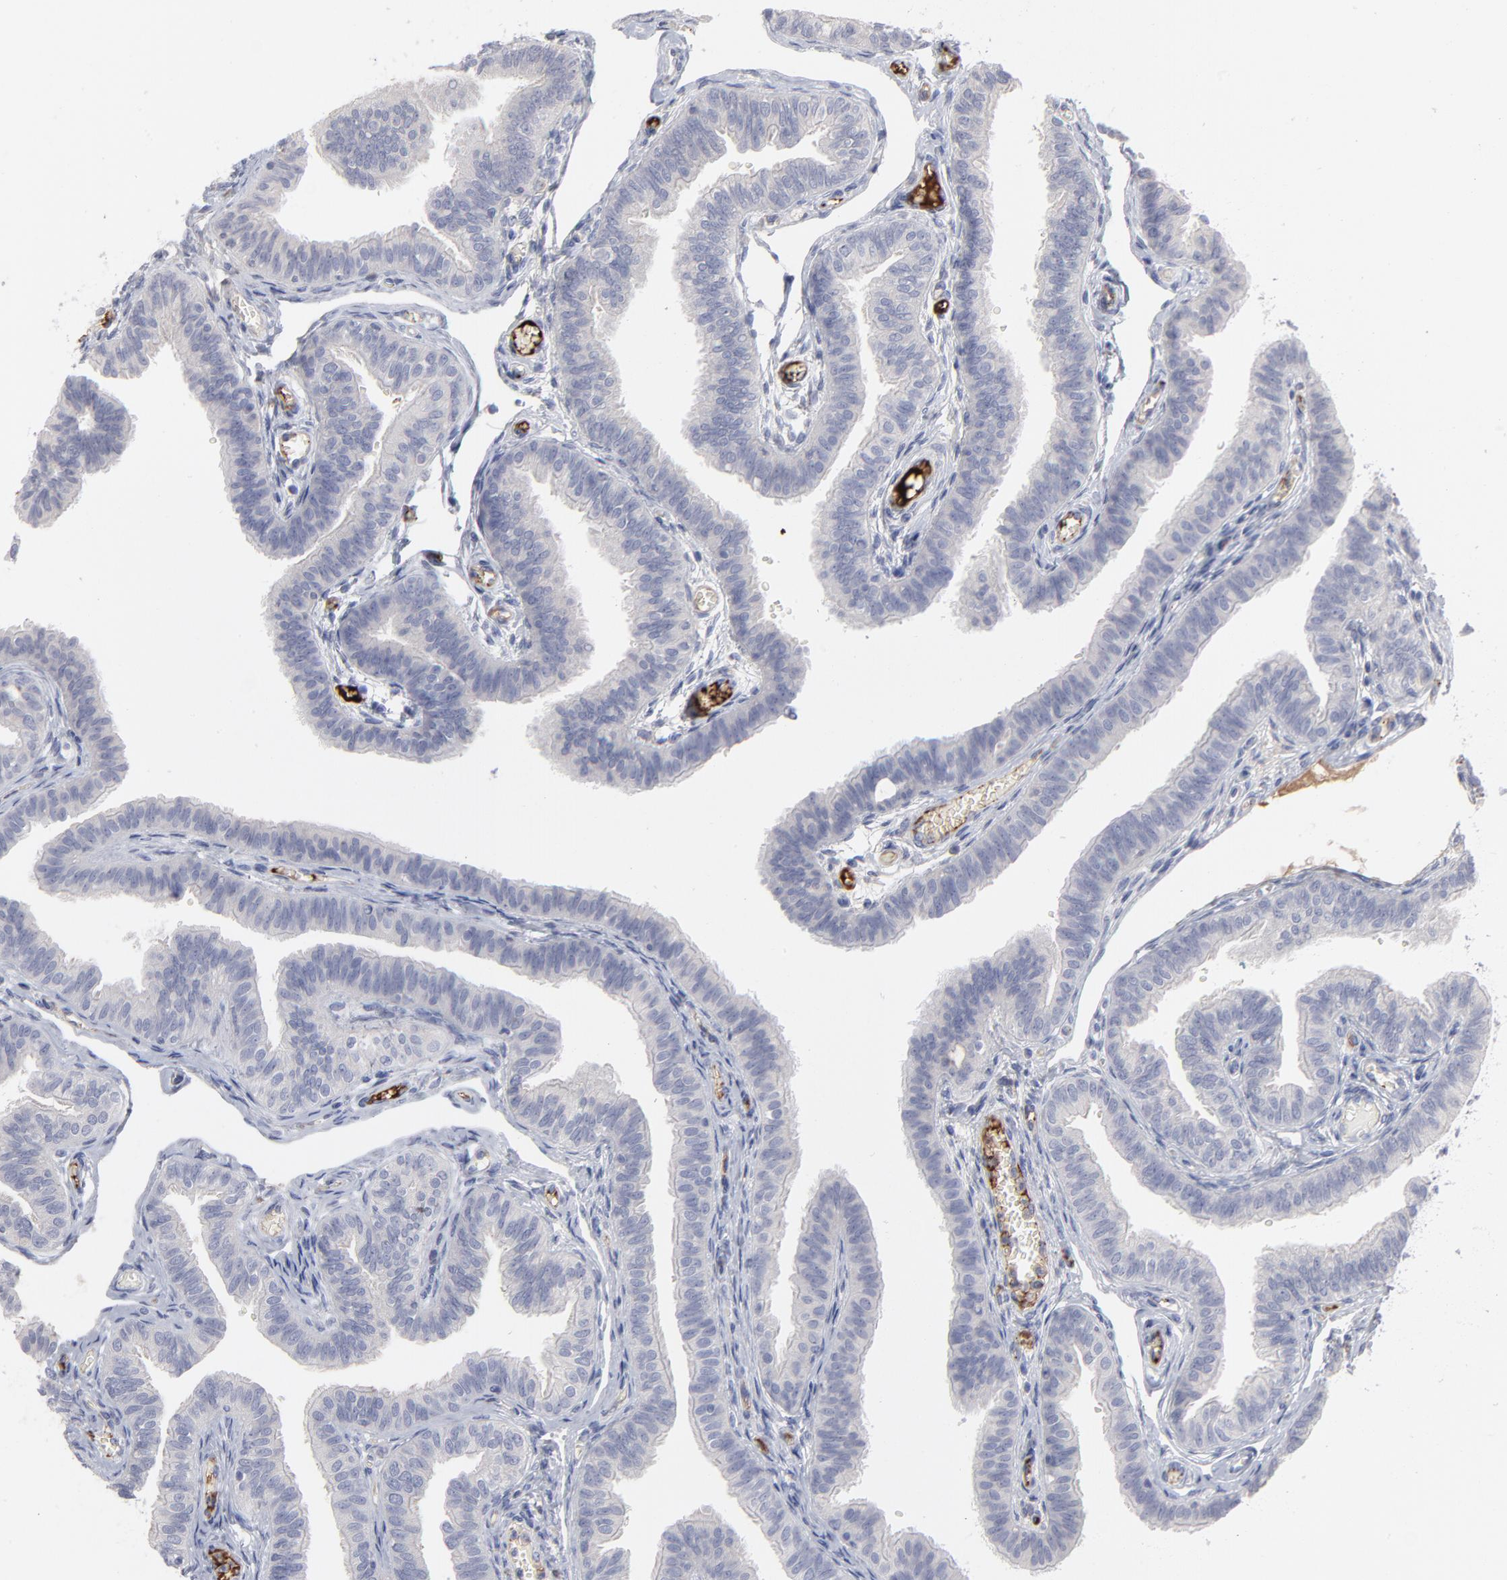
{"staining": {"intensity": "negative", "quantity": "none", "location": "none"}, "tissue": "fallopian tube", "cell_type": "Glandular cells", "image_type": "normal", "snomed": [{"axis": "morphology", "description": "Normal tissue, NOS"}, {"axis": "morphology", "description": "Dermoid, NOS"}, {"axis": "topography", "description": "Fallopian tube"}], "caption": "Immunohistochemistry (IHC) micrograph of benign human fallopian tube stained for a protein (brown), which displays no staining in glandular cells.", "gene": "CCR3", "patient": {"sex": "female", "age": 33}}